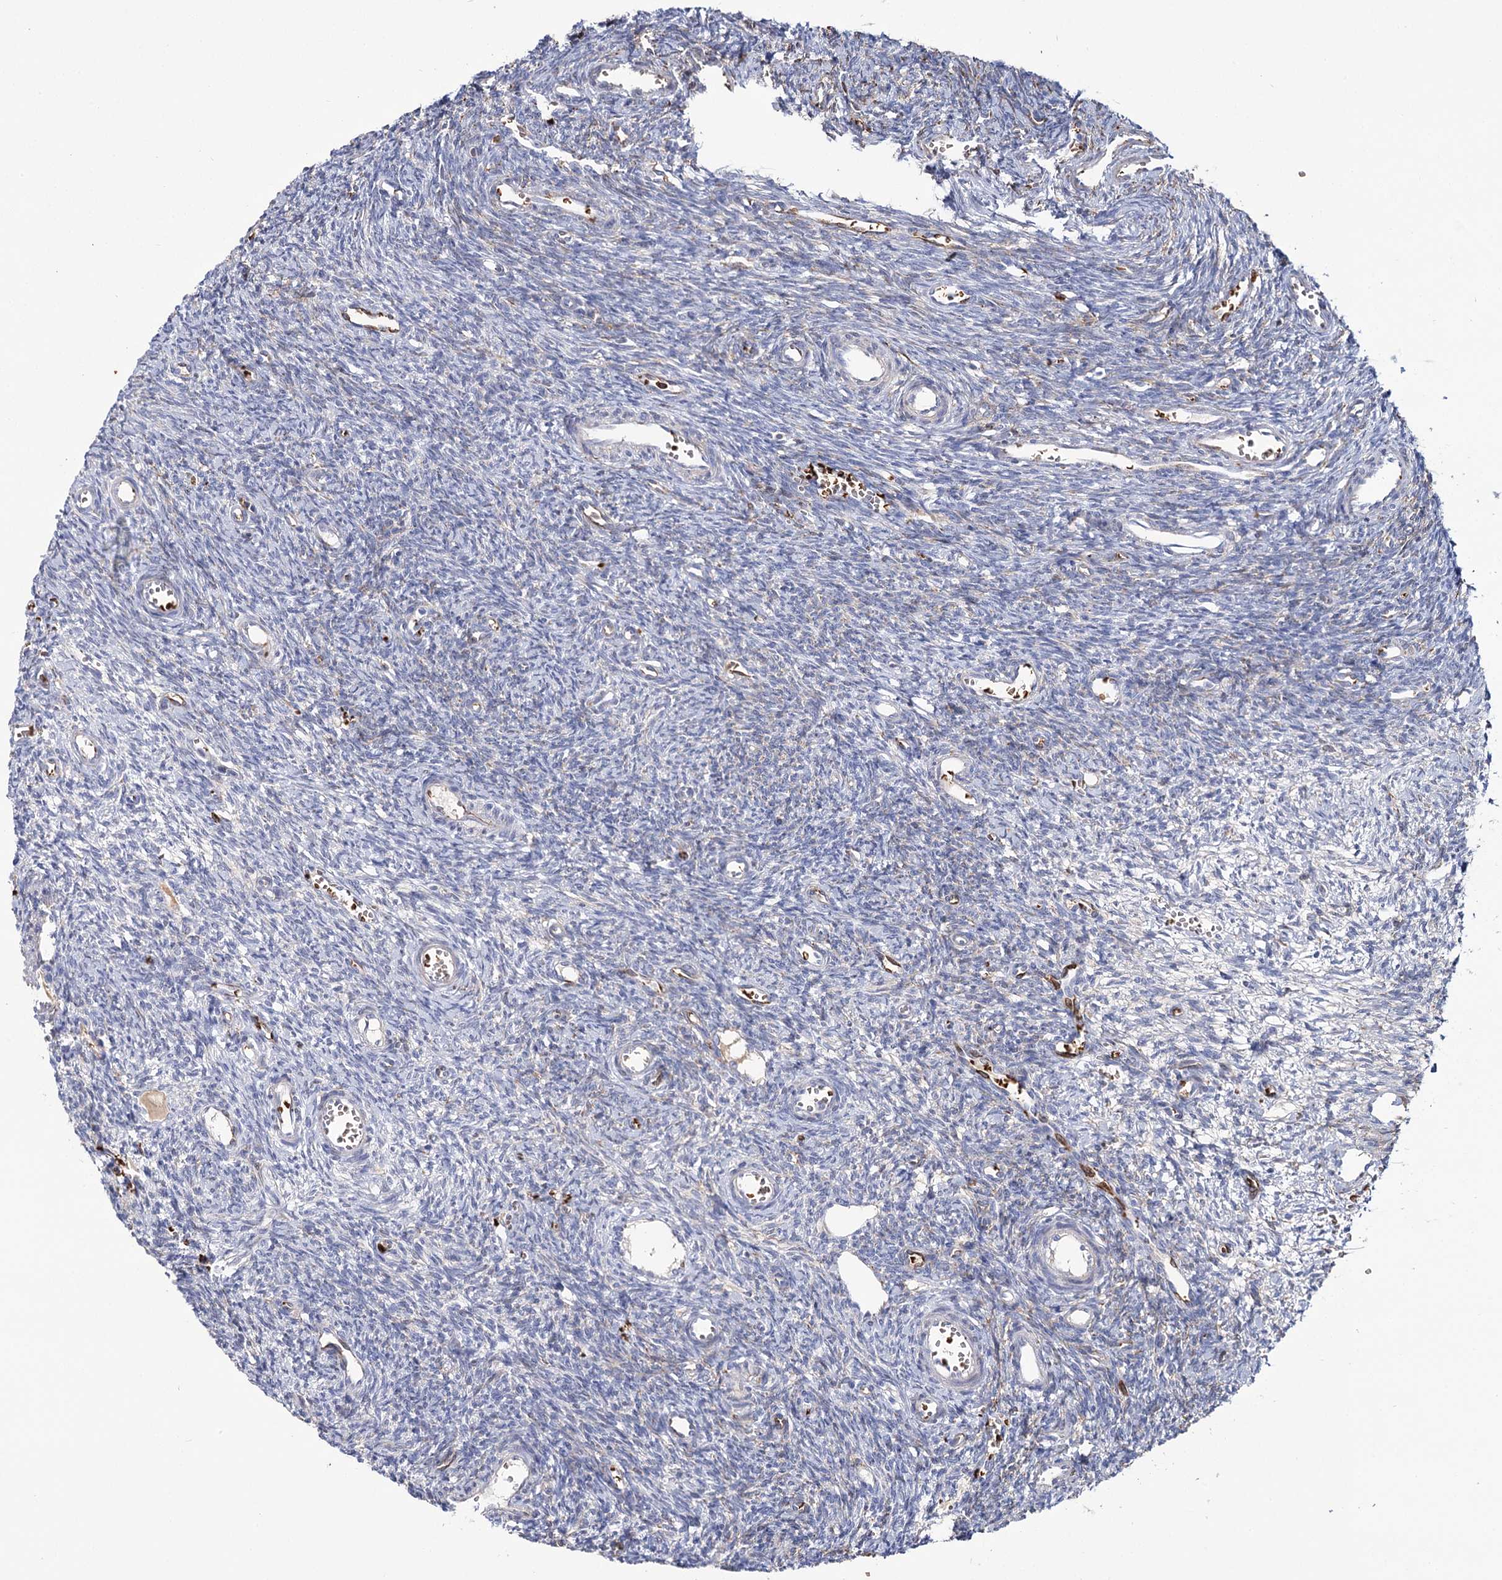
{"staining": {"intensity": "negative", "quantity": "none", "location": "none"}, "tissue": "ovary", "cell_type": "Ovarian stroma cells", "image_type": "normal", "snomed": [{"axis": "morphology", "description": "Normal tissue, NOS"}, {"axis": "topography", "description": "Ovary"}], "caption": "High power microscopy micrograph of an immunohistochemistry photomicrograph of normal ovary, revealing no significant positivity in ovarian stroma cells.", "gene": "GBF1", "patient": {"sex": "female", "age": 39}}